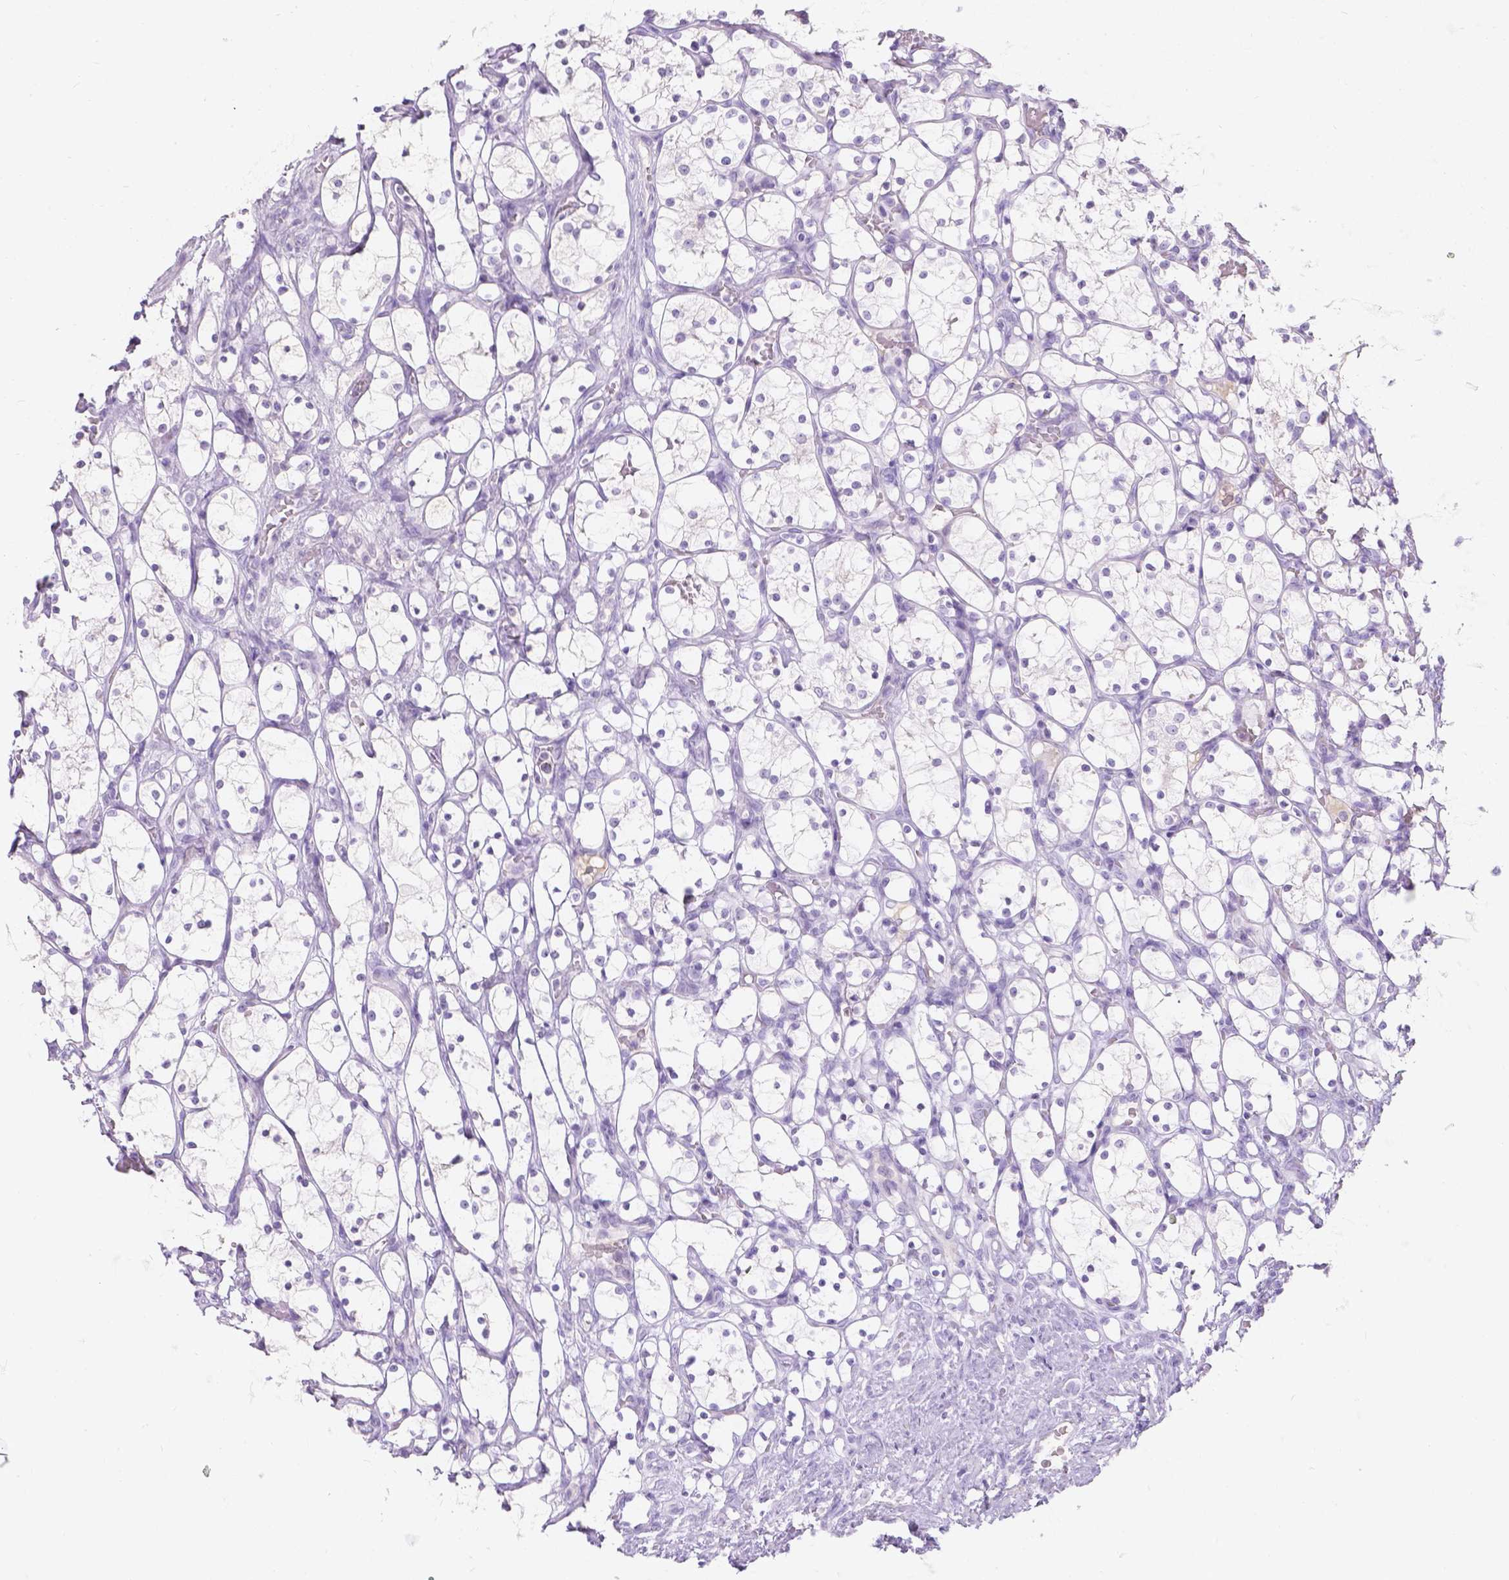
{"staining": {"intensity": "negative", "quantity": "none", "location": "none"}, "tissue": "renal cancer", "cell_type": "Tumor cells", "image_type": "cancer", "snomed": [{"axis": "morphology", "description": "Adenocarcinoma, NOS"}, {"axis": "topography", "description": "Kidney"}], "caption": "The IHC photomicrograph has no significant staining in tumor cells of renal cancer tissue.", "gene": "GAL3ST2", "patient": {"sex": "female", "age": 69}}